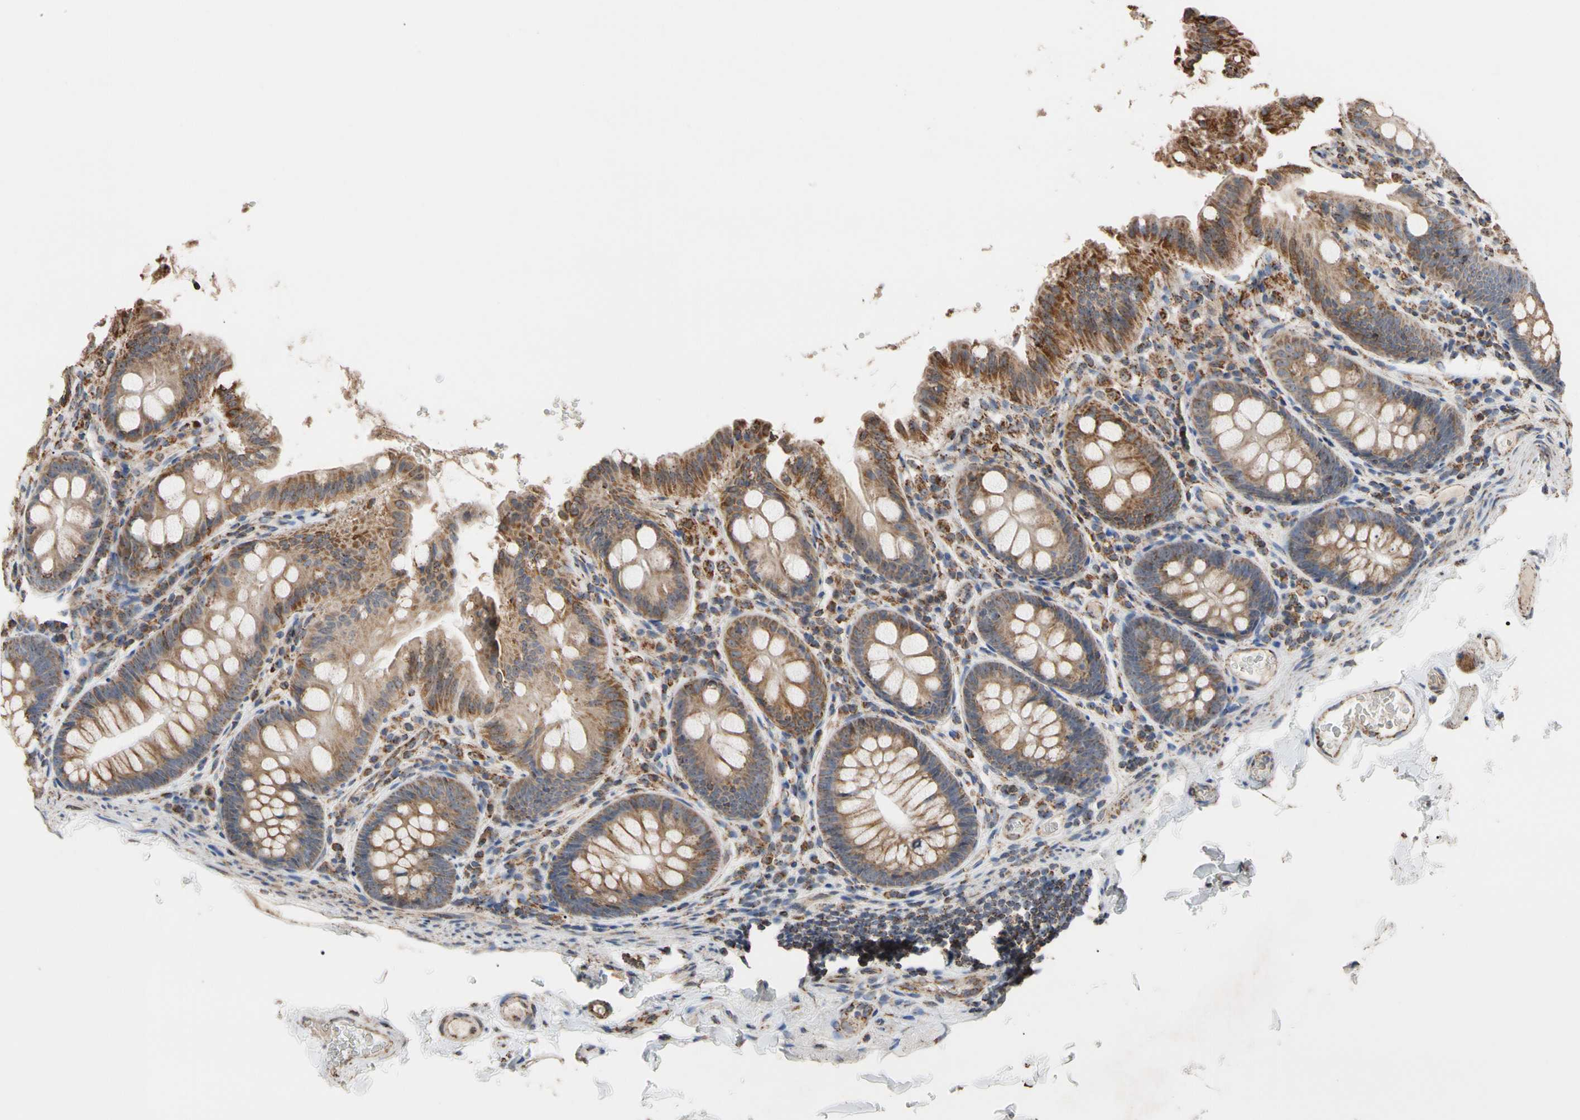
{"staining": {"intensity": "moderate", "quantity": ">75%", "location": "cytoplasmic/membranous"}, "tissue": "colon", "cell_type": "Endothelial cells", "image_type": "normal", "snomed": [{"axis": "morphology", "description": "Normal tissue, NOS"}, {"axis": "topography", "description": "Colon"}], "caption": "A brown stain shows moderate cytoplasmic/membranous staining of a protein in endothelial cells of normal human colon. Immunohistochemistry (ihc) stains the protein of interest in brown and the nuclei are stained blue.", "gene": "FAM110B", "patient": {"sex": "female", "age": 61}}